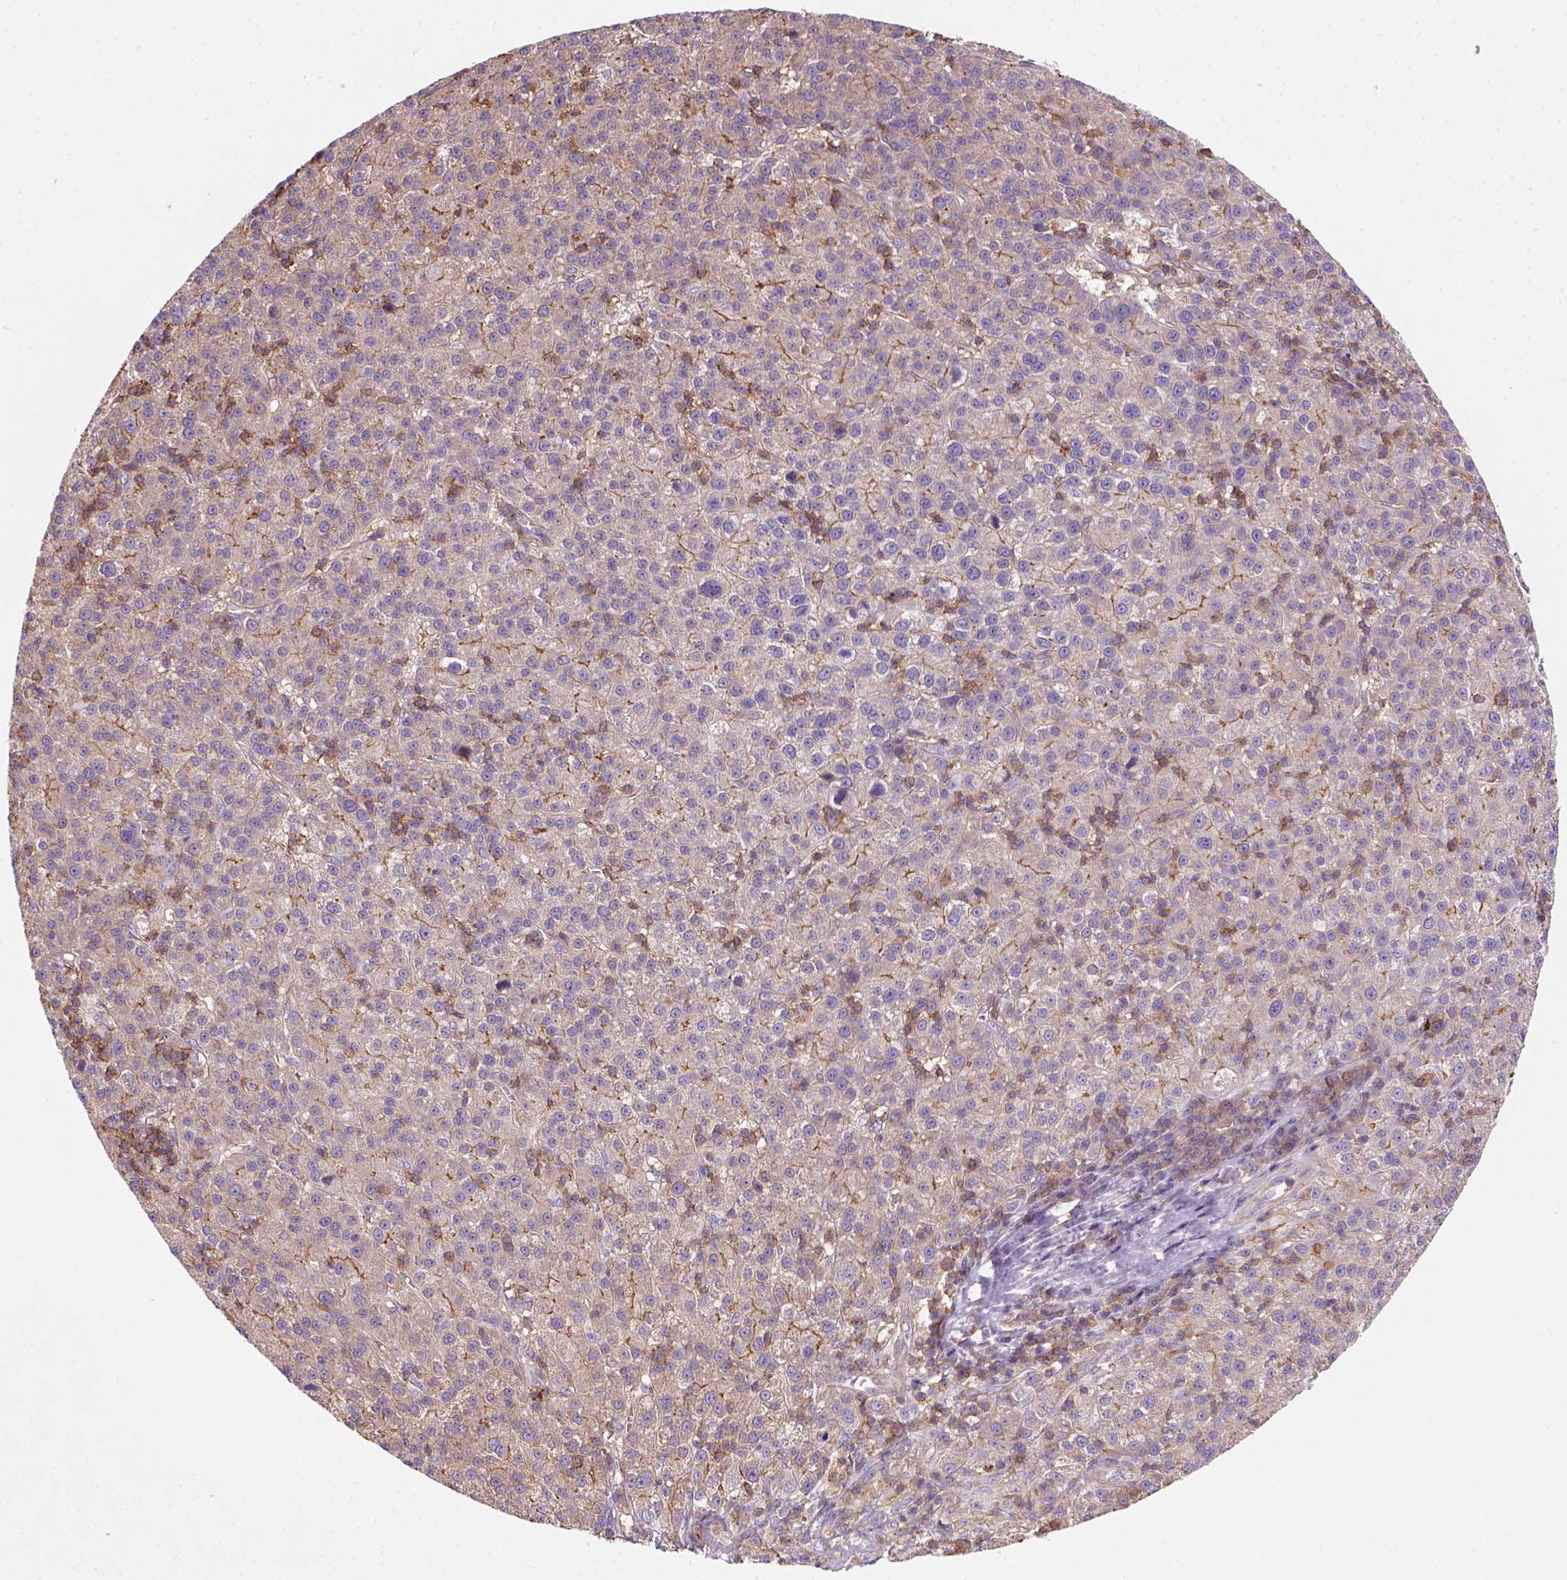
{"staining": {"intensity": "moderate", "quantity": "<25%", "location": "cytoplasmic/membranous"}, "tissue": "liver cancer", "cell_type": "Tumor cells", "image_type": "cancer", "snomed": [{"axis": "morphology", "description": "Carcinoma, Hepatocellular, NOS"}, {"axis": "topography", "description": "Liver"}], "caption": "Hepatocellular carcinoma (liver) stained with DAB IHC demonstrates low levels of moderate cytoplasmic/membranous staining in approximately <25% of tumor cells. (brown staining indicates protein expression, while blue staining denotes nuclei).", "gene": "GPRC5D", "patient": {"sex": "female", "age": 60}}